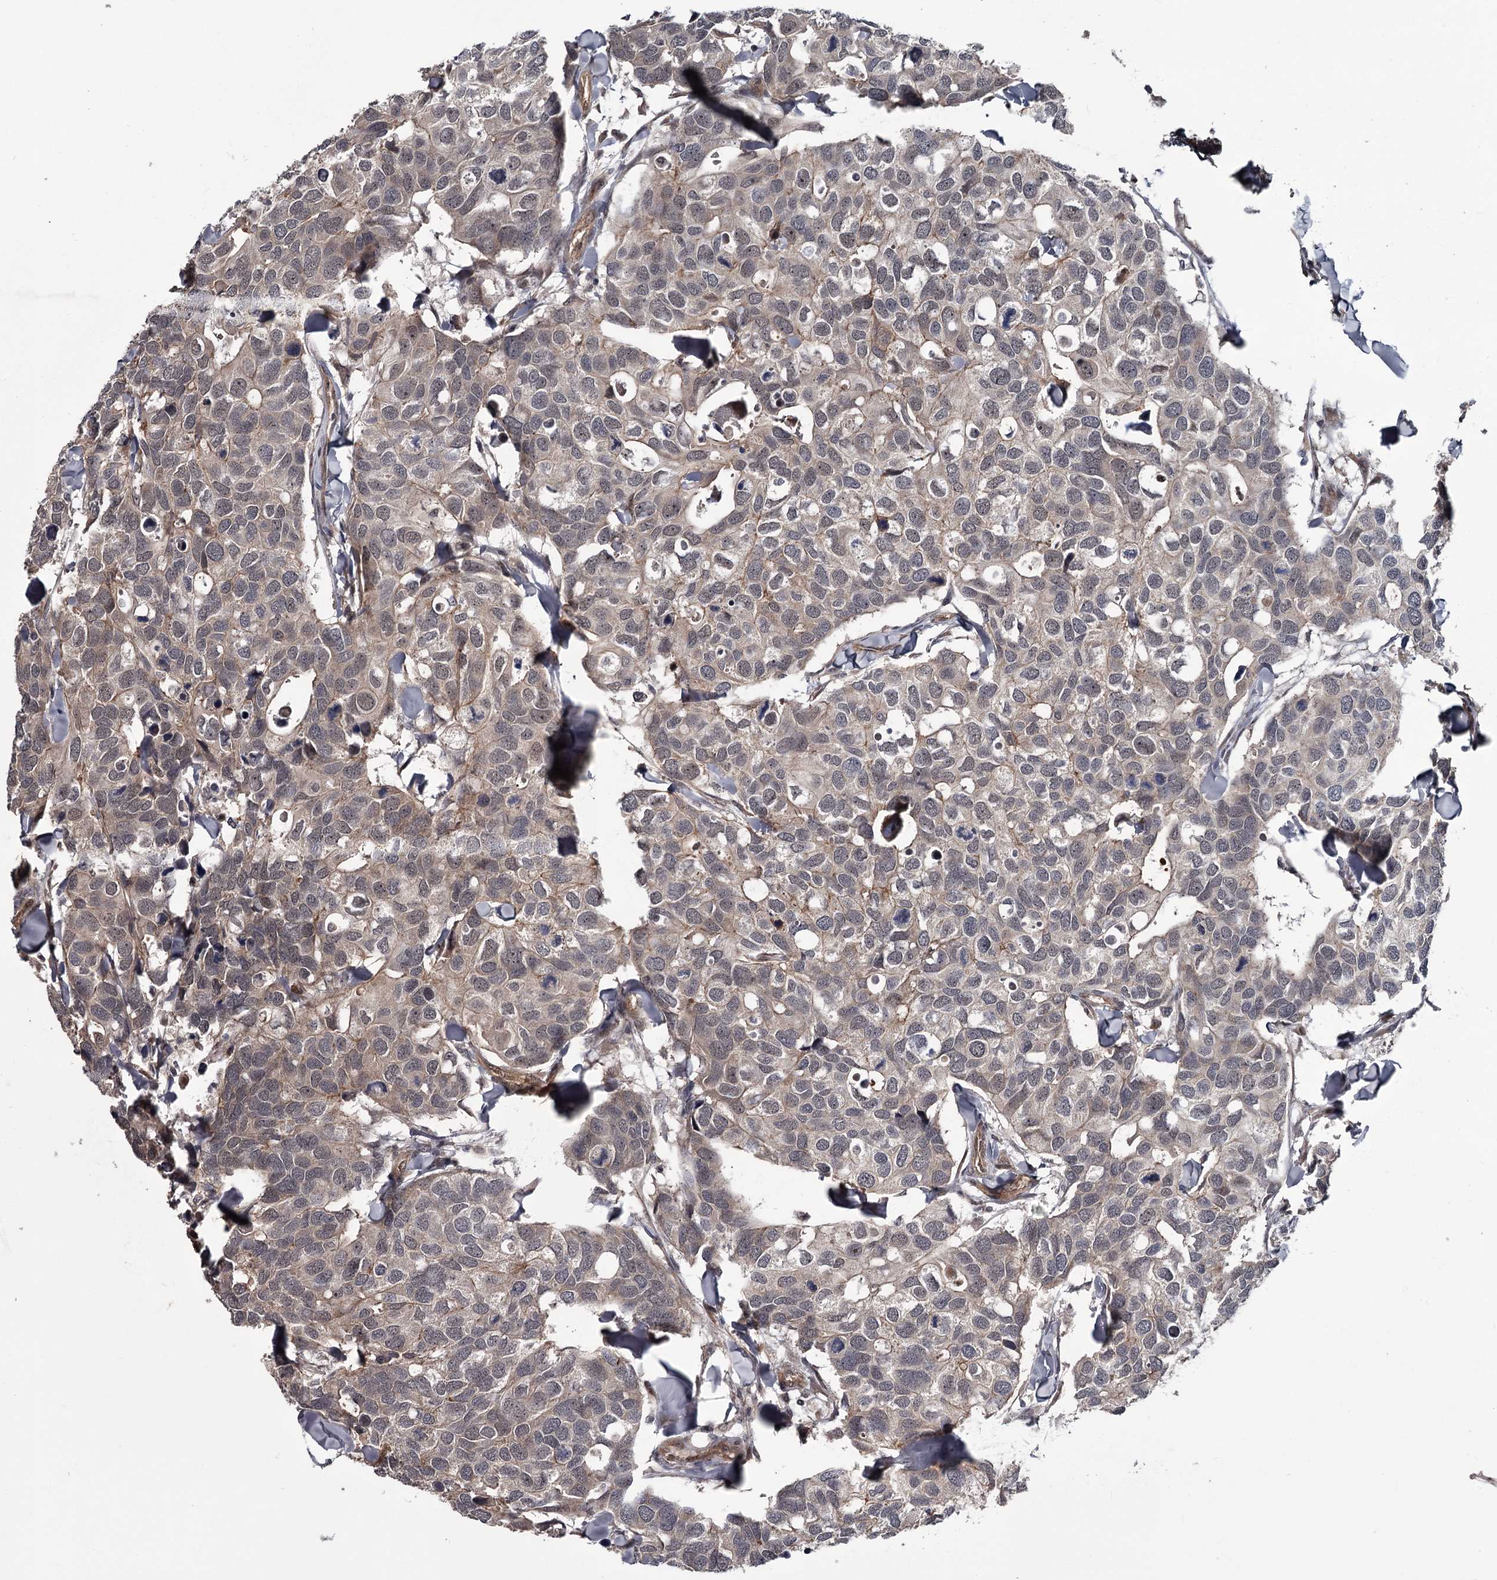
{"staining": {"intensity": "weak", "quantity": "<25%", "location": "cytoplasmic/membranous"}, "tissue": "breast cancer", "cell_type": "Tumor cells", "image_type": "cancer", "snomed": [{"axis": "morphology", "description": "Duct carcinoma"}, {"axis": "topography", "description": "Breast"}], "caption": "The IHC image has no significant expression in tumor cells of breast cancer (infiltrating ductal carcinoma) tissue.", "gene": "CDC42EP2", "patient": {"sex": "female", "age": 83}}